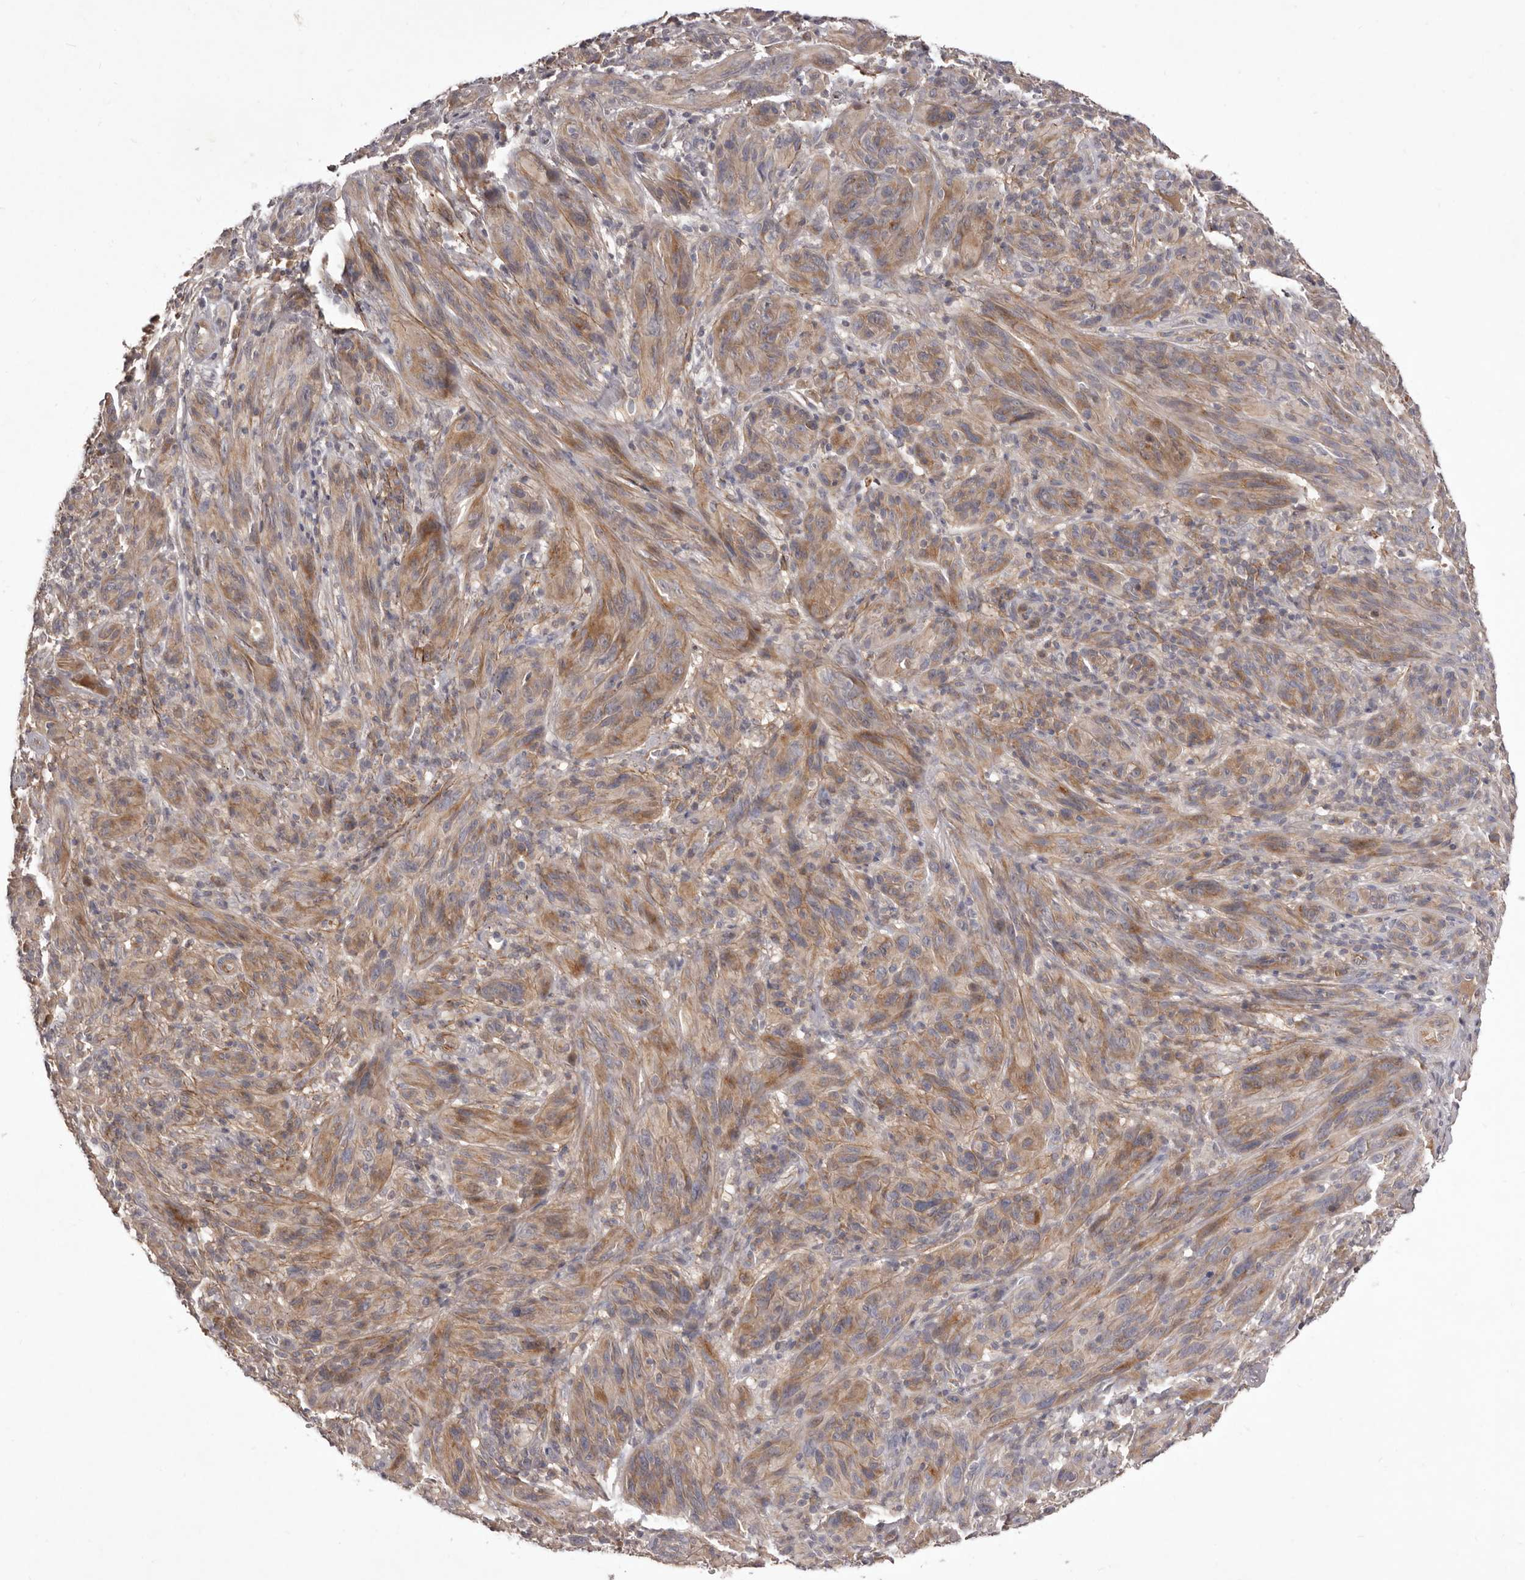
{"staining": {"intensity": "moderate", "quantity": "25%-75%", "location": "cytoplasmic/membranous"}, "tissue": "melanoma", "cell_type": "Tumor cells", "image_type": "cancer", "snomed": [{"axis": "morphology", "description": "Malignant melanoma, NOS"}, {"axis": "topography", "description": "Skin of head"}], "caption": "Immunohistochemistry (DAB (3,3'-diaminobenzidine)) staining of malignant melanoma demonstrates moderate cytoplasmic/membranous protein positivity in about 25%-75% of tumor cells.", "gene": "HBS1L", "patient": {"sex": "male", "age": 96}}